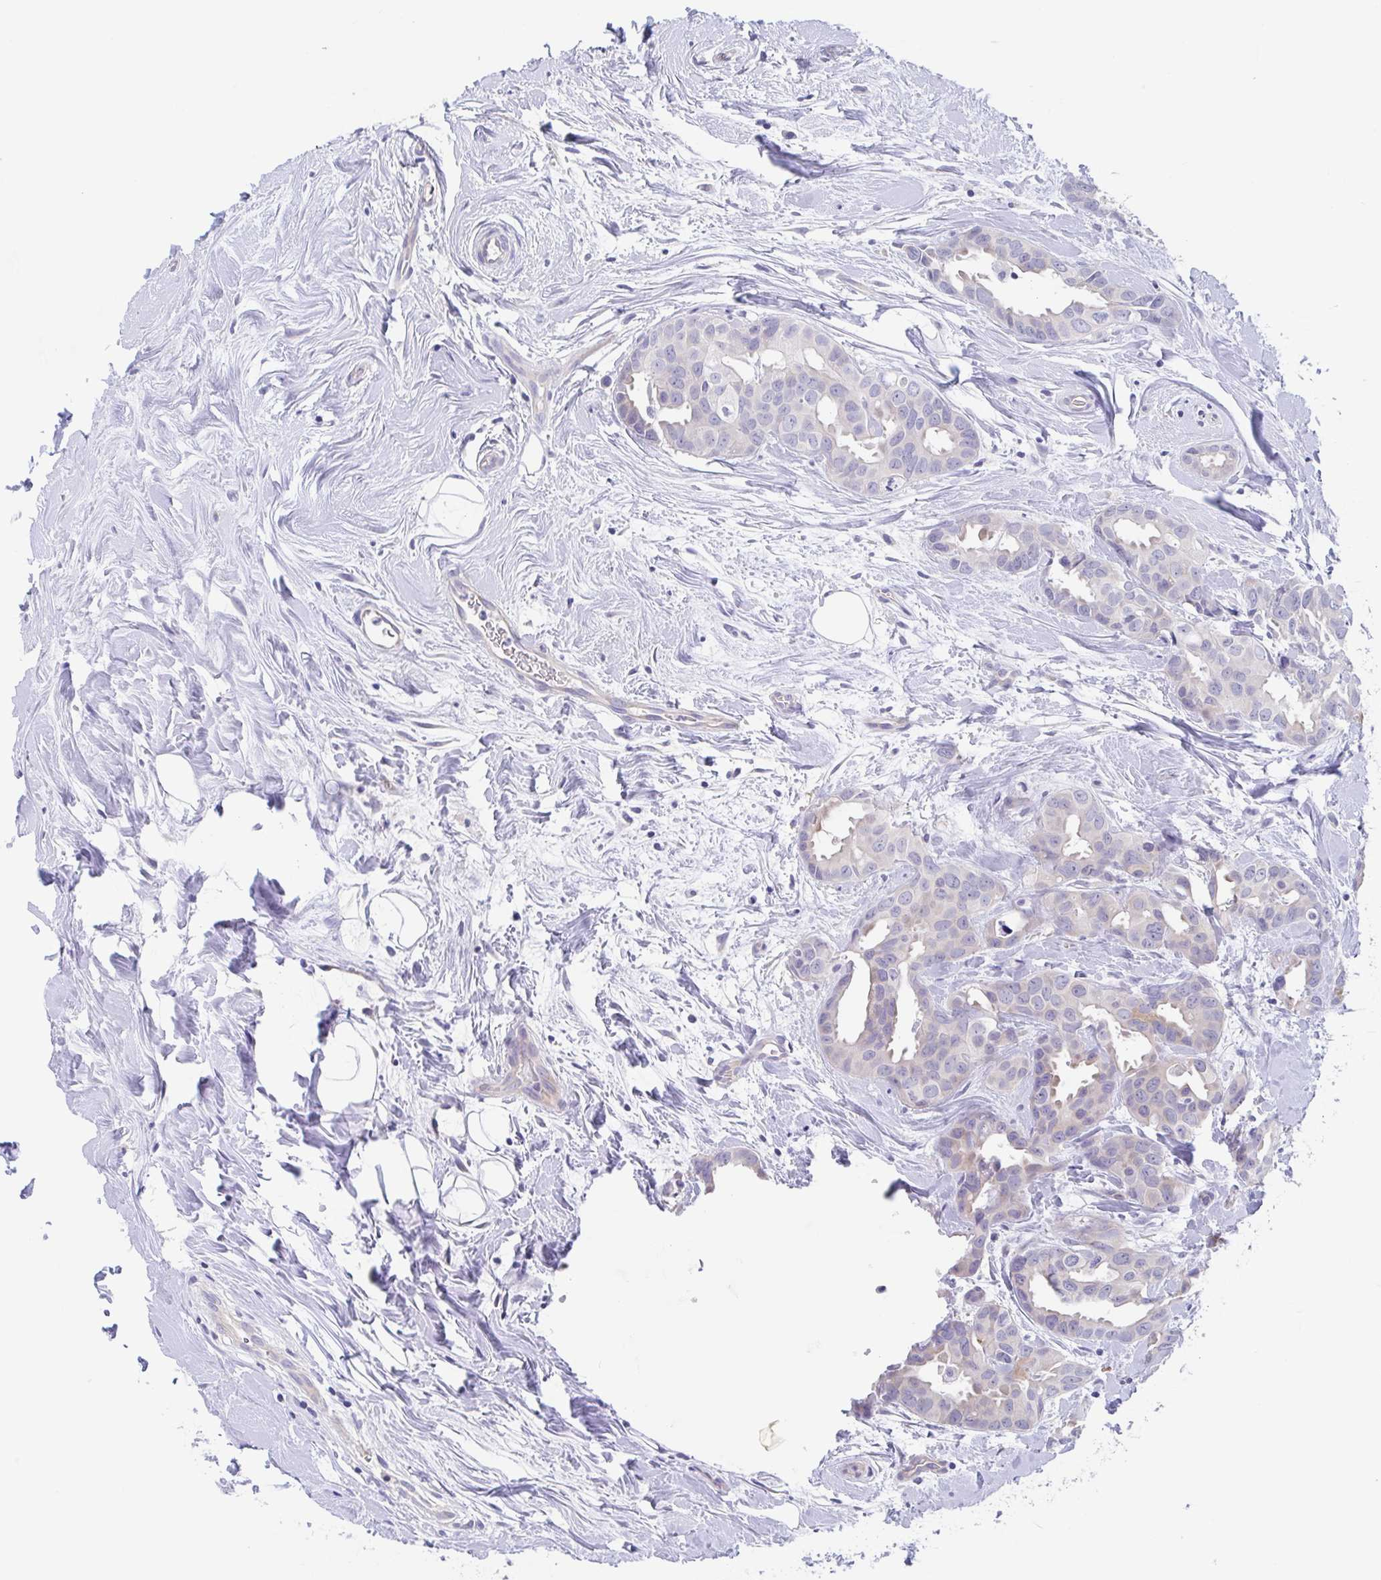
{"staining": {"intensity": "negative", "quantity": "none", "location": "none"}, "tissue": "breast cancer", "cell_type": "Tumor cells", "image_type": "cancer", "snomed": [{"axis": "morphology", "description": "Duct carcinoma"}, {"axis": "topography", "description": "Breast"}], "caption": "Infiltrating ductal carcinoma (breast) was stained to show a protein in brown. There is no significant expression in tumor cells.", "gene": "TEX12", "patient": {"sex": "female", "age": 45}}